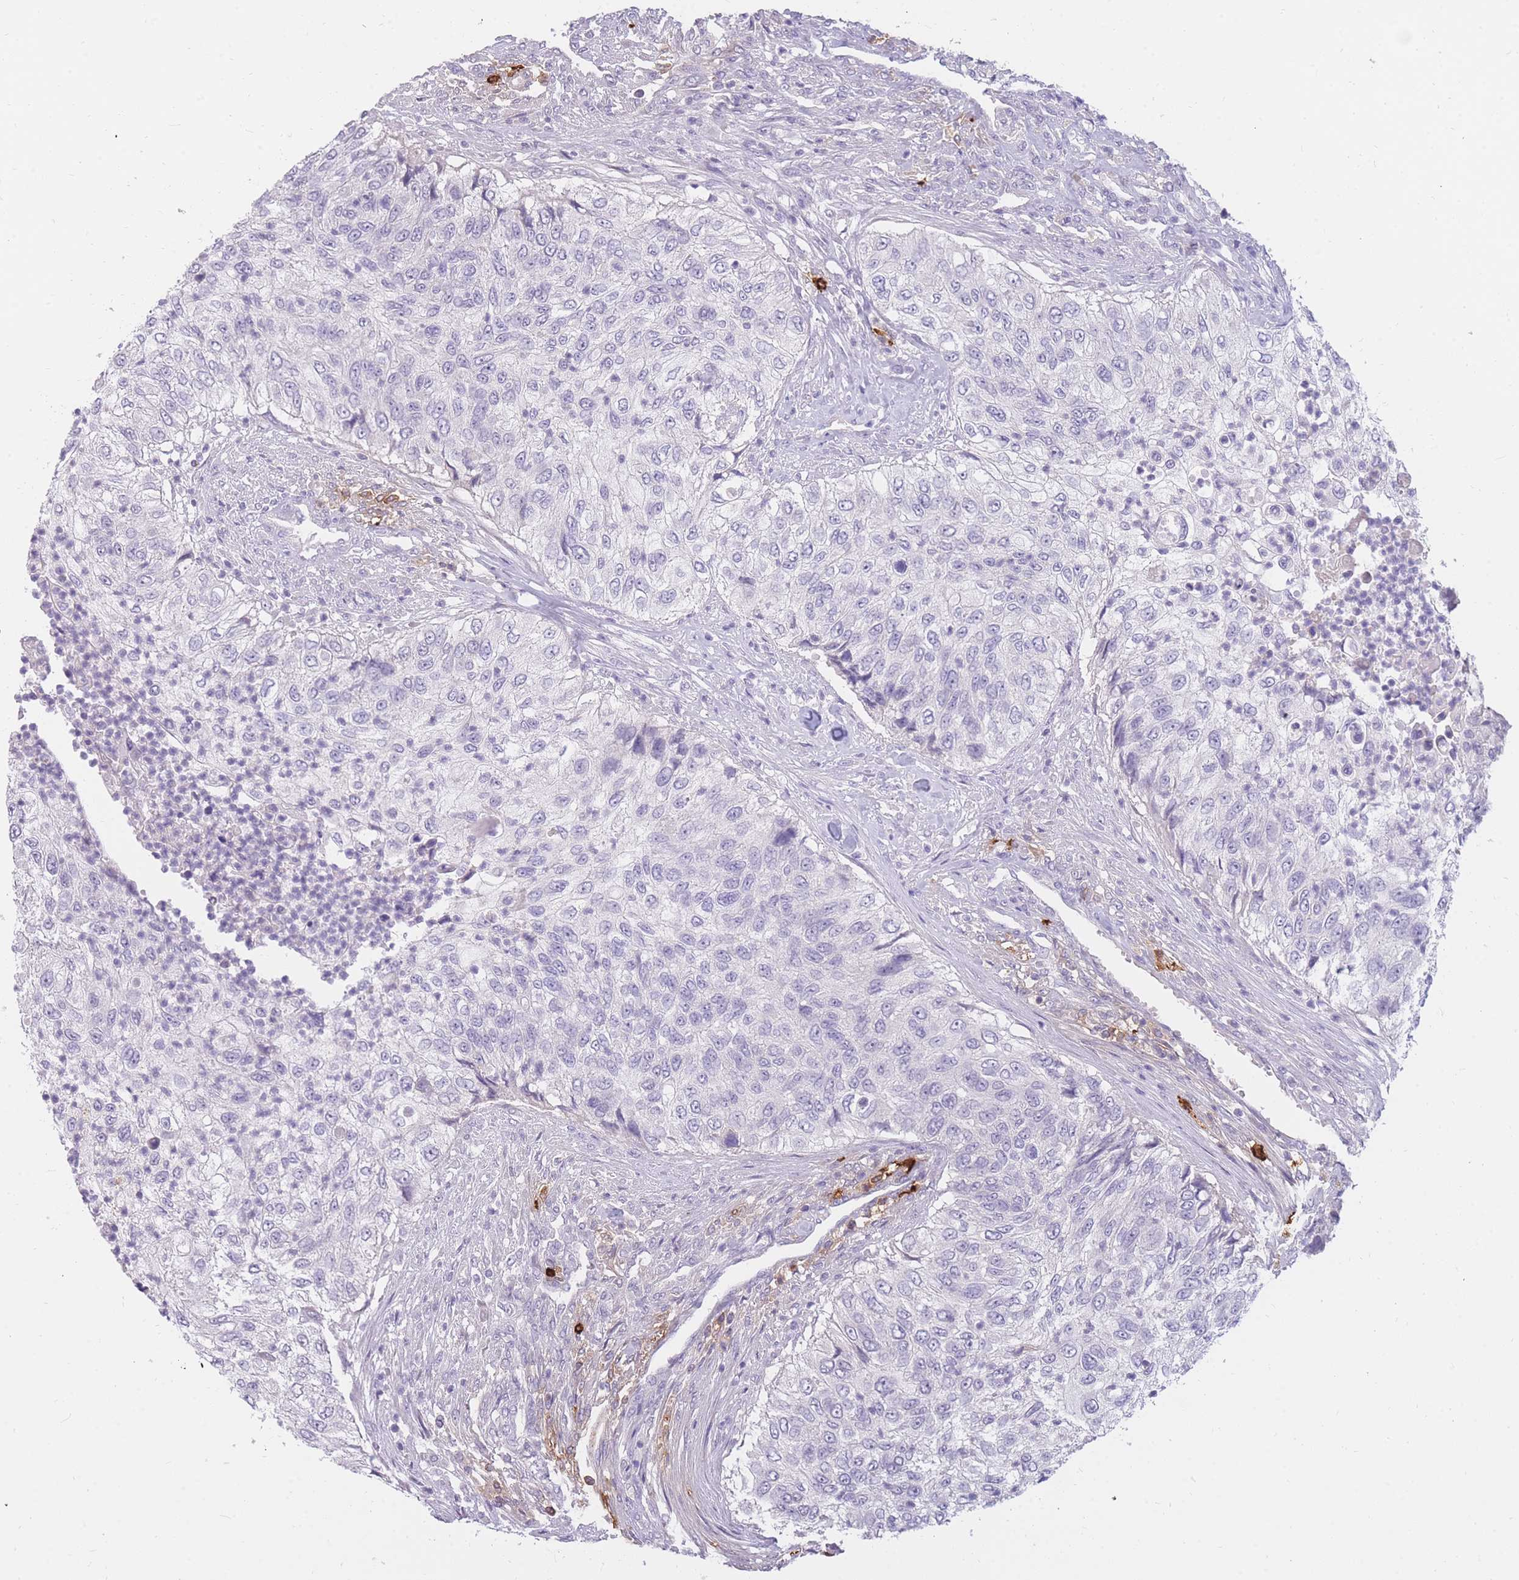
{"staining": {"intensity": "negative", "quantity": "none", "location": "none"}, "tissue": "urothelial cancer", "cell_type": "Tumor cells", "image_type": "cancer", "snomed": [{"axis": "morphology", "description": "Urothelial carcinoma, High grade"}, {"axis": "topography", "description": "Urinary bladder"}], "caption": "Human urothelial cancer stained for a protein using immunohistochemistry (IHC) shows no staining in tumor cells.", "gene": "TPSD1", "patient": {"sex": "female", "age": 60}}